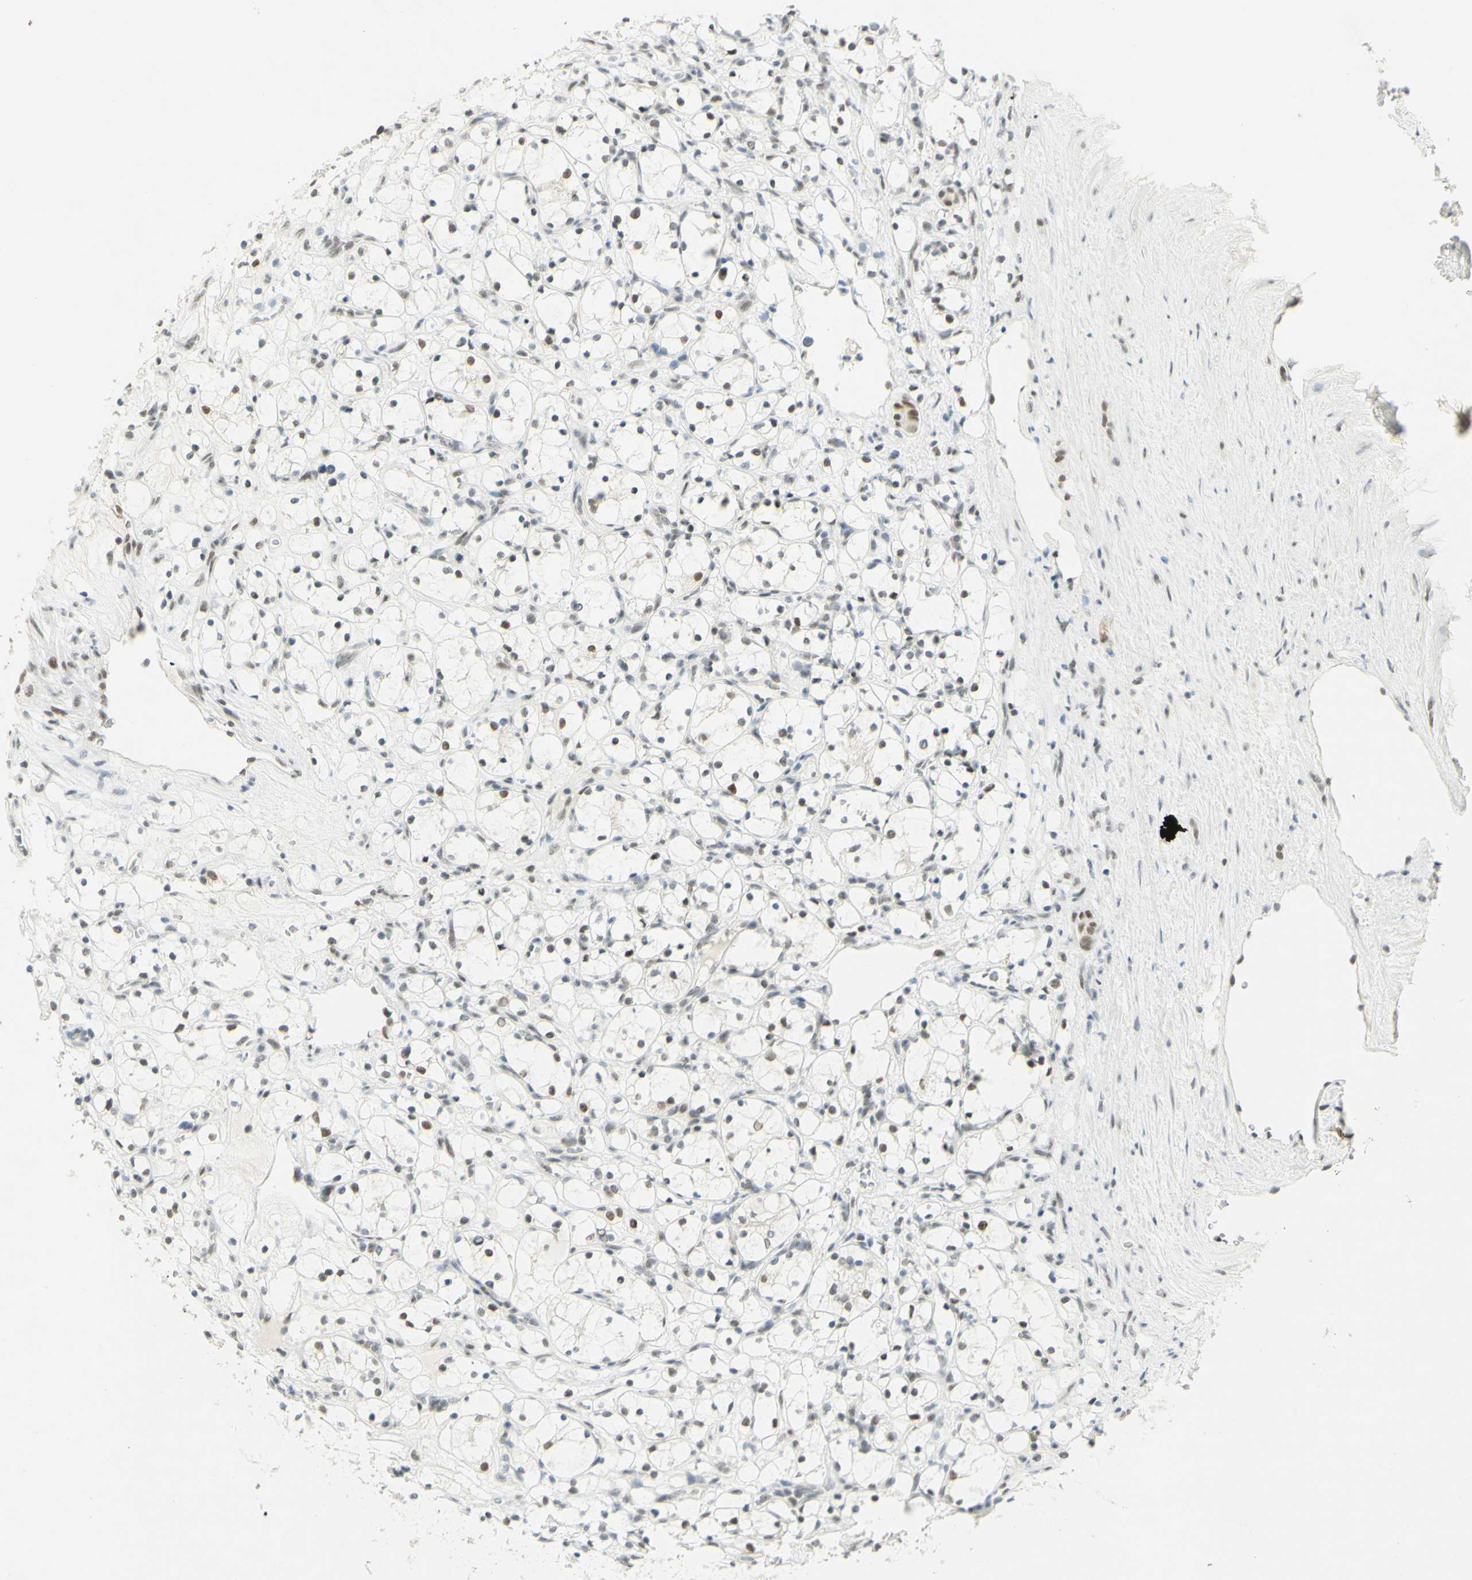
{"staining": {"intensity": "moderate", "quantity": "<25%", "location": "nuclear"}, "tissue": "renal cancer", "cell_type": "Tumor cells", "image_type": "cancer", "snomed": [{"axis": "morphology", "description": "Adenocarcinoma, NOS"}, {"axis": "topography", "description": "Kidney"}], "caption": "Renal cancer (adenocarcinoma) stained with a protein marker shows moderate staining in tumor cells.", "gene": "PMS2", "patient": {"sex": "female", "age": 69}}